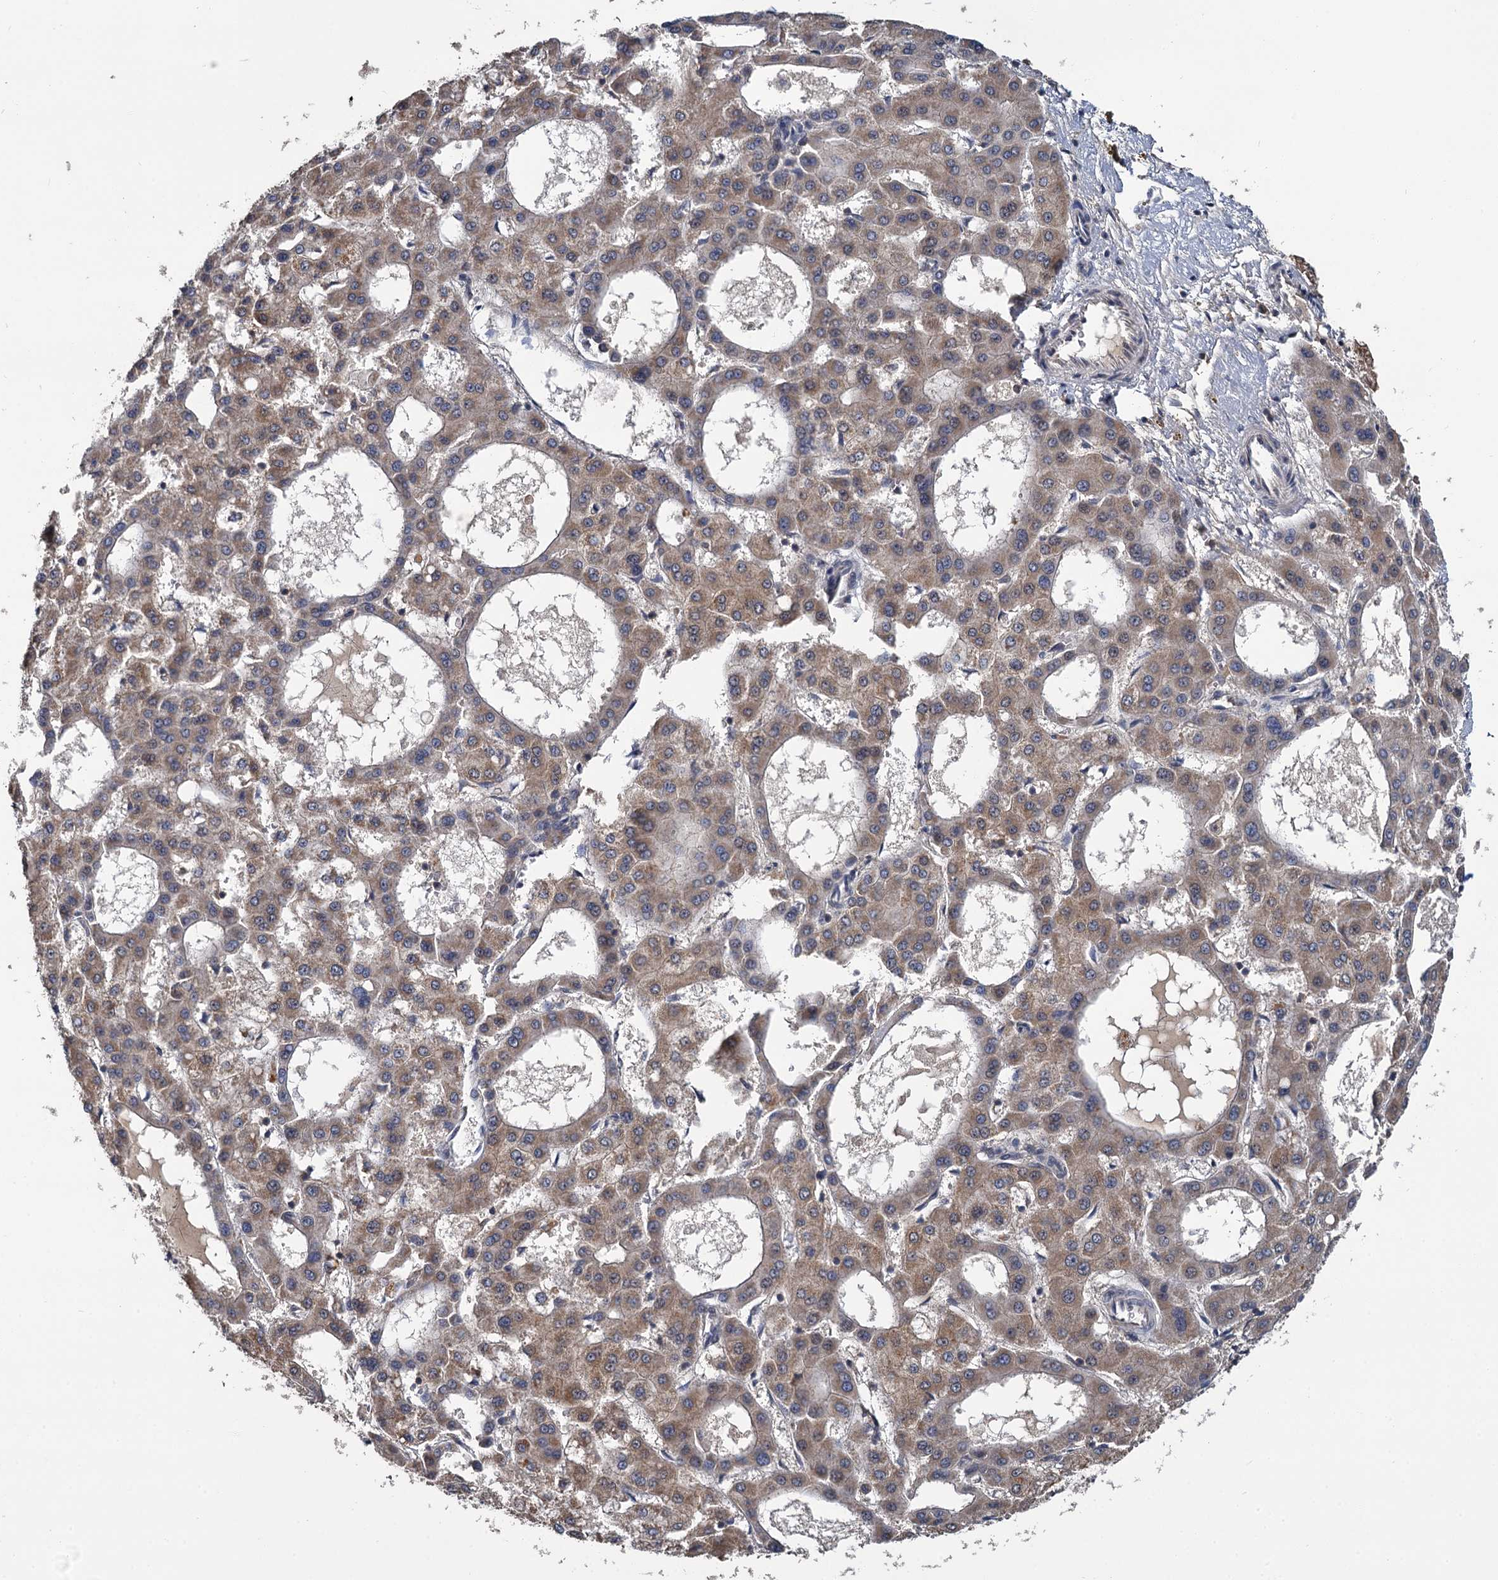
{"staining": {"intensity": "weak", "quantity": ">75%", "location": "cytoplasmic/membranous"}, "tissue": "liver cancer", "cell_type": "Tumor cells", "image_type": "cancer", "snomed": [{"axis": "morphology", "description": "Carcinoma, Hepatocellular, NOS"}, {"axis": "topography", "description": "Liver"}], "caption": "Weak cytoplasmic/membranous protein staining is identified in approximately >75% of tumor cells in liver hepatocellular carcinoma. The protein is stained brown, and the nuclei are stained in blue (DAB IHC with brightfield microscopy, high magnification).", "gene": "TMEM39A", "patient": {"sex": "male", "age": 47}}